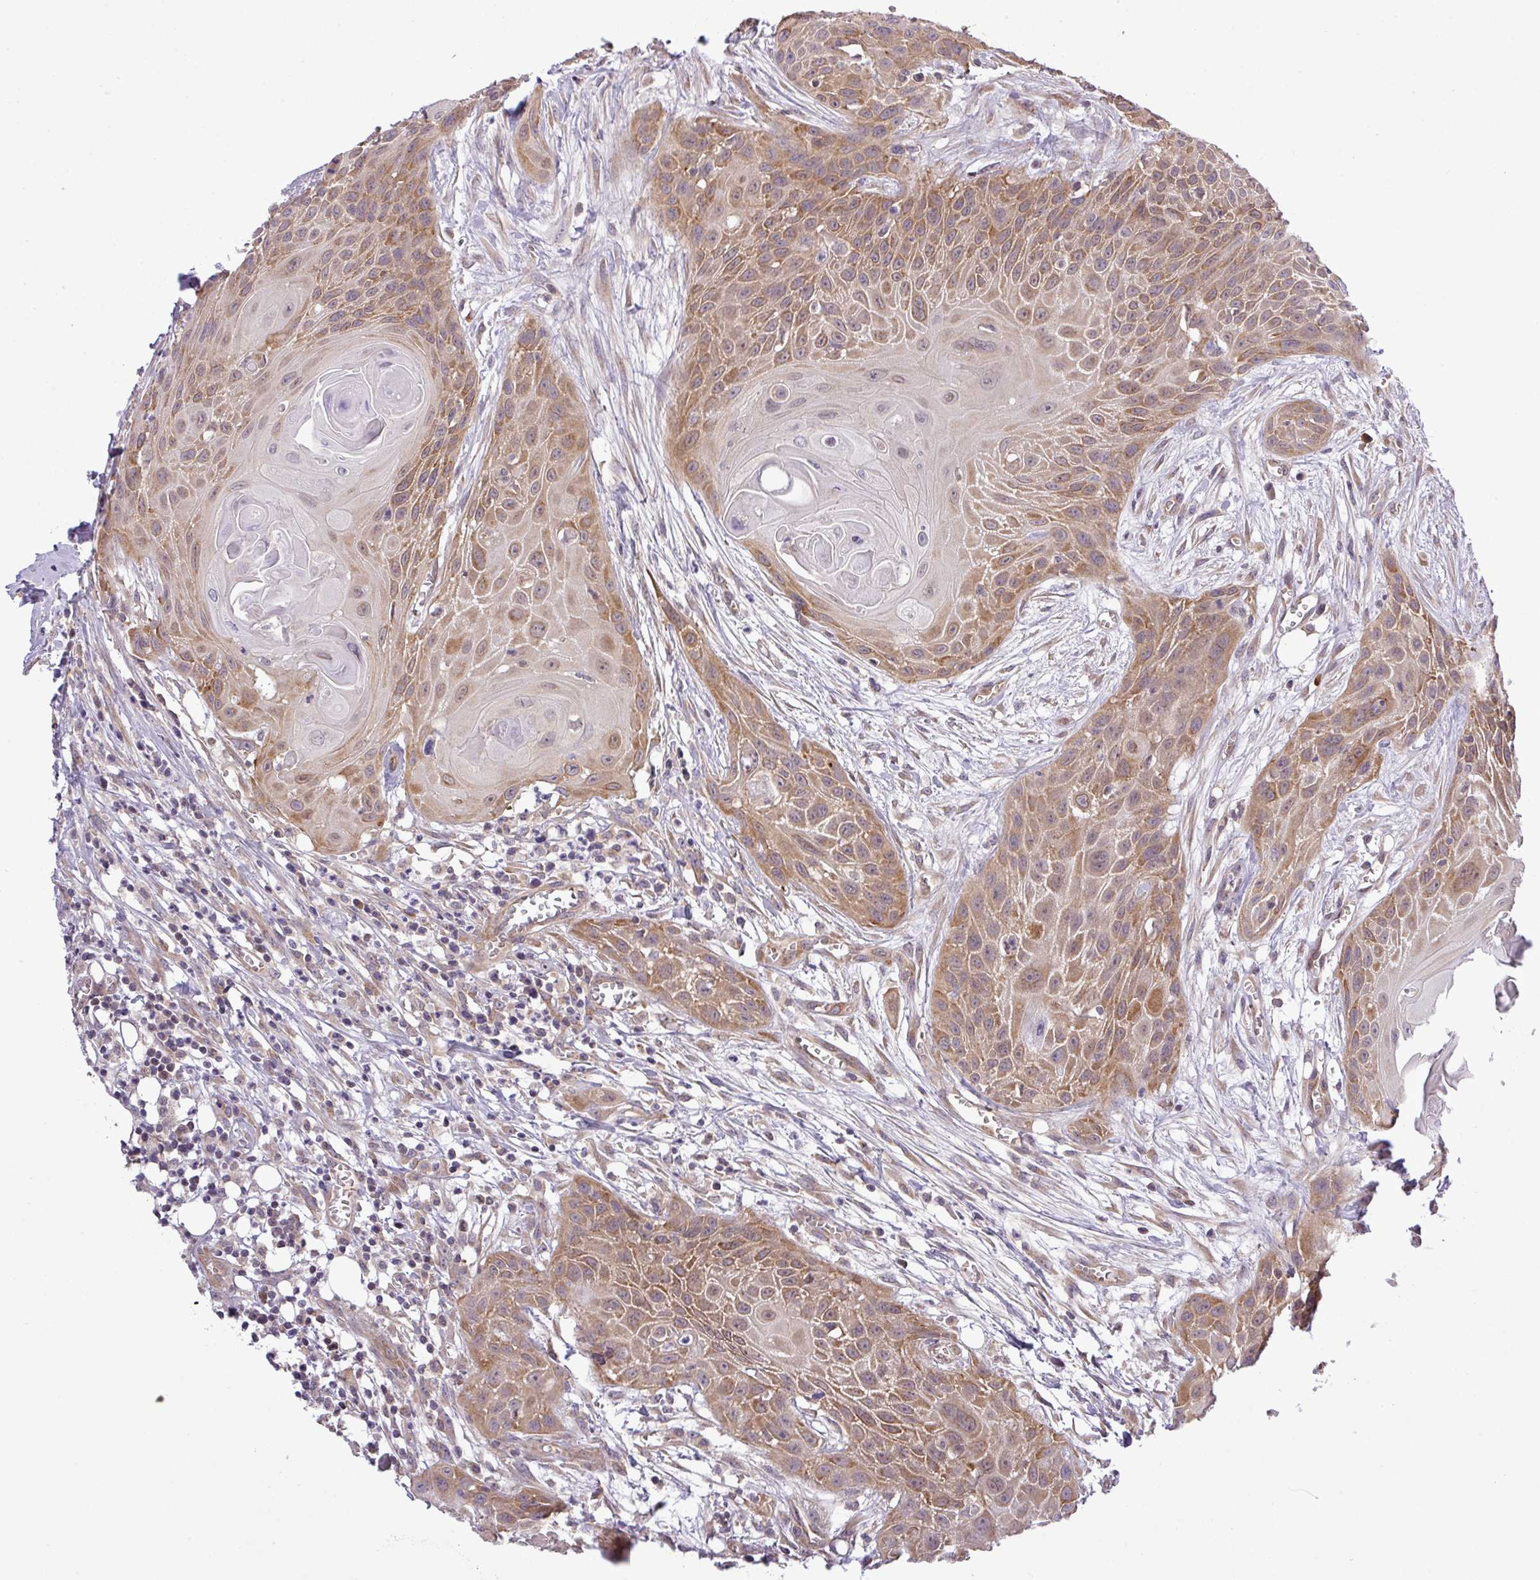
{"staining": {"intensity": "moderate", "quantity": ">75%", "location": "cytoplasmic/membranous"}, "tissue": "head and neck cancer", "cell_type": "Tumor cells", "image_type": "cancer", "snomed": [{"axis": "morphology", "description": "Squamous cell carcinoma, NOS"}, {"axis": "topography", "description": "Lymph node"}, {"axis": "topography", "description": "Salivary gland"}, {"axis": "topography", "description": "Head-Neck"}], "caption": "Immunohistochemistry staining of squamous cell carcinoma (head and neck), which reveals medium levels of moderate cytoplasmic/membranous positivity in about >75% of tumor cells indicating moderate cytoplasmic/membranous protein expression. The staining was performed using DAB (3,3'-diaminobenzidine) (brown) for protein detection and nuclei were counterstained in hematoxylin (blue).", "gene": "FAM222B", "patient": {"sex": "female", "age": 74}}